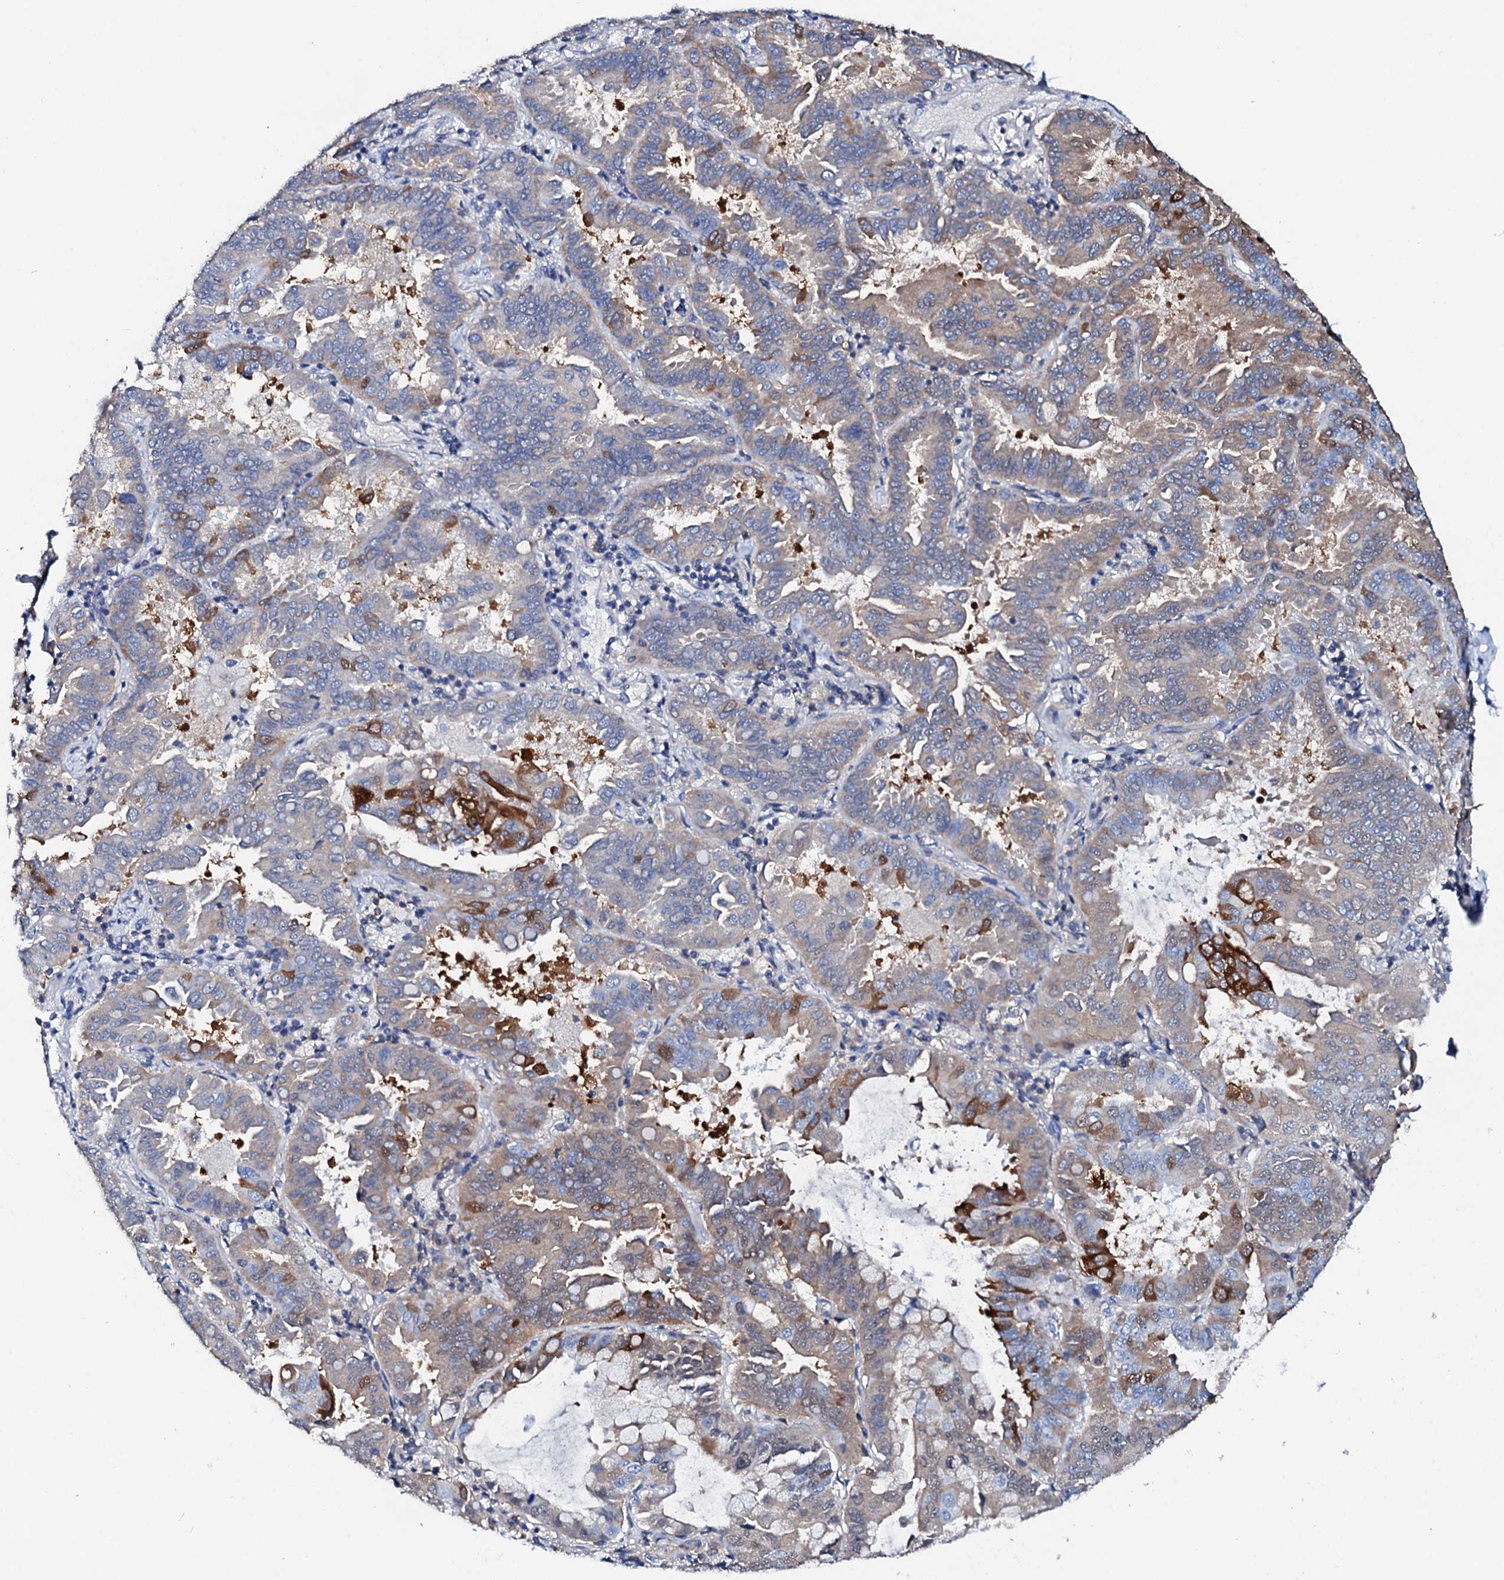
{"staining": {"intensity": "moderate", "quantity": "25%-75%", "location": "cytoplasmic/membranous"}, "tissue": "lung cancer", "cell_type": "Tumor cells", "image_type": "cancer", "snomed": [{"axis": "morphology", "description": "Adenocarcinoma, NOS"}, {"axis": "topography", "description": "Lung"}], "caption": "The photomicrograph demonstrates a brown stain indicating the presence of a protein in the cytoplasmic/membranous of tumor cells in lung cancer. (DAB (3,3'-diaminobenzidine) = brown stain, brightfield microscopy at high magnification).", "gene": "GLB1L3", "patient": {"sex": "male", "age": 64}}